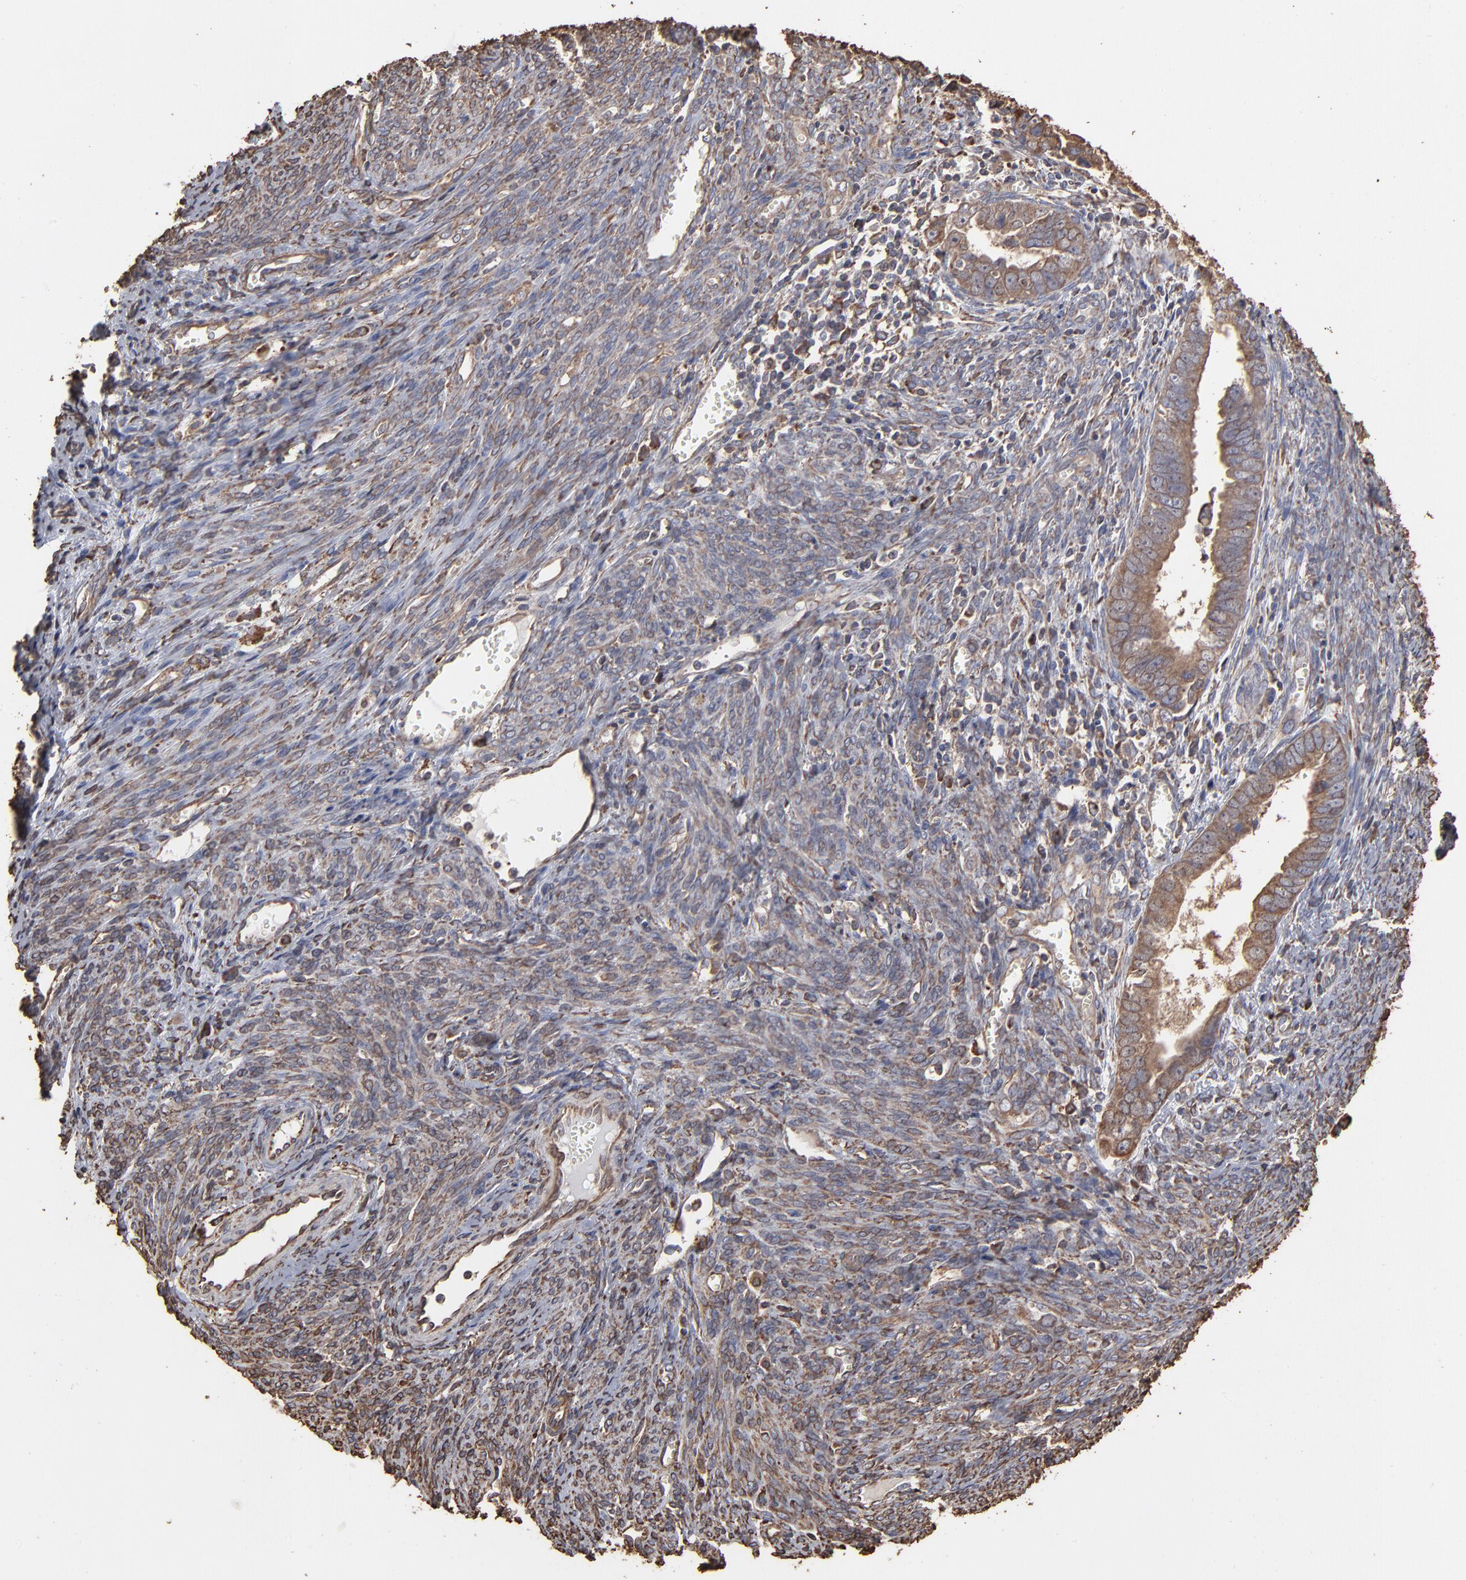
{"staining": {"intensity": "moderate", "quantity": ">75%", "location": "cytoplasmic/membranous"}, "tissue": "endometrial cancer", "cell_type": "Tumor cells", "image_type": "cancer", "snomed": [{"axis": "morphology", "description": "Adenocarcinoma, NOS"}, {"axis": "topography", "description": "Endometrium"}], "caption": "Immunohistochemical staining of human endometrial cancer shows moderate cytoplasmic/membranous protein positivity in approximately >75% of tumor cells.", "gene": "PDIA3", "patient": {"sex": "female", "age": 75}}